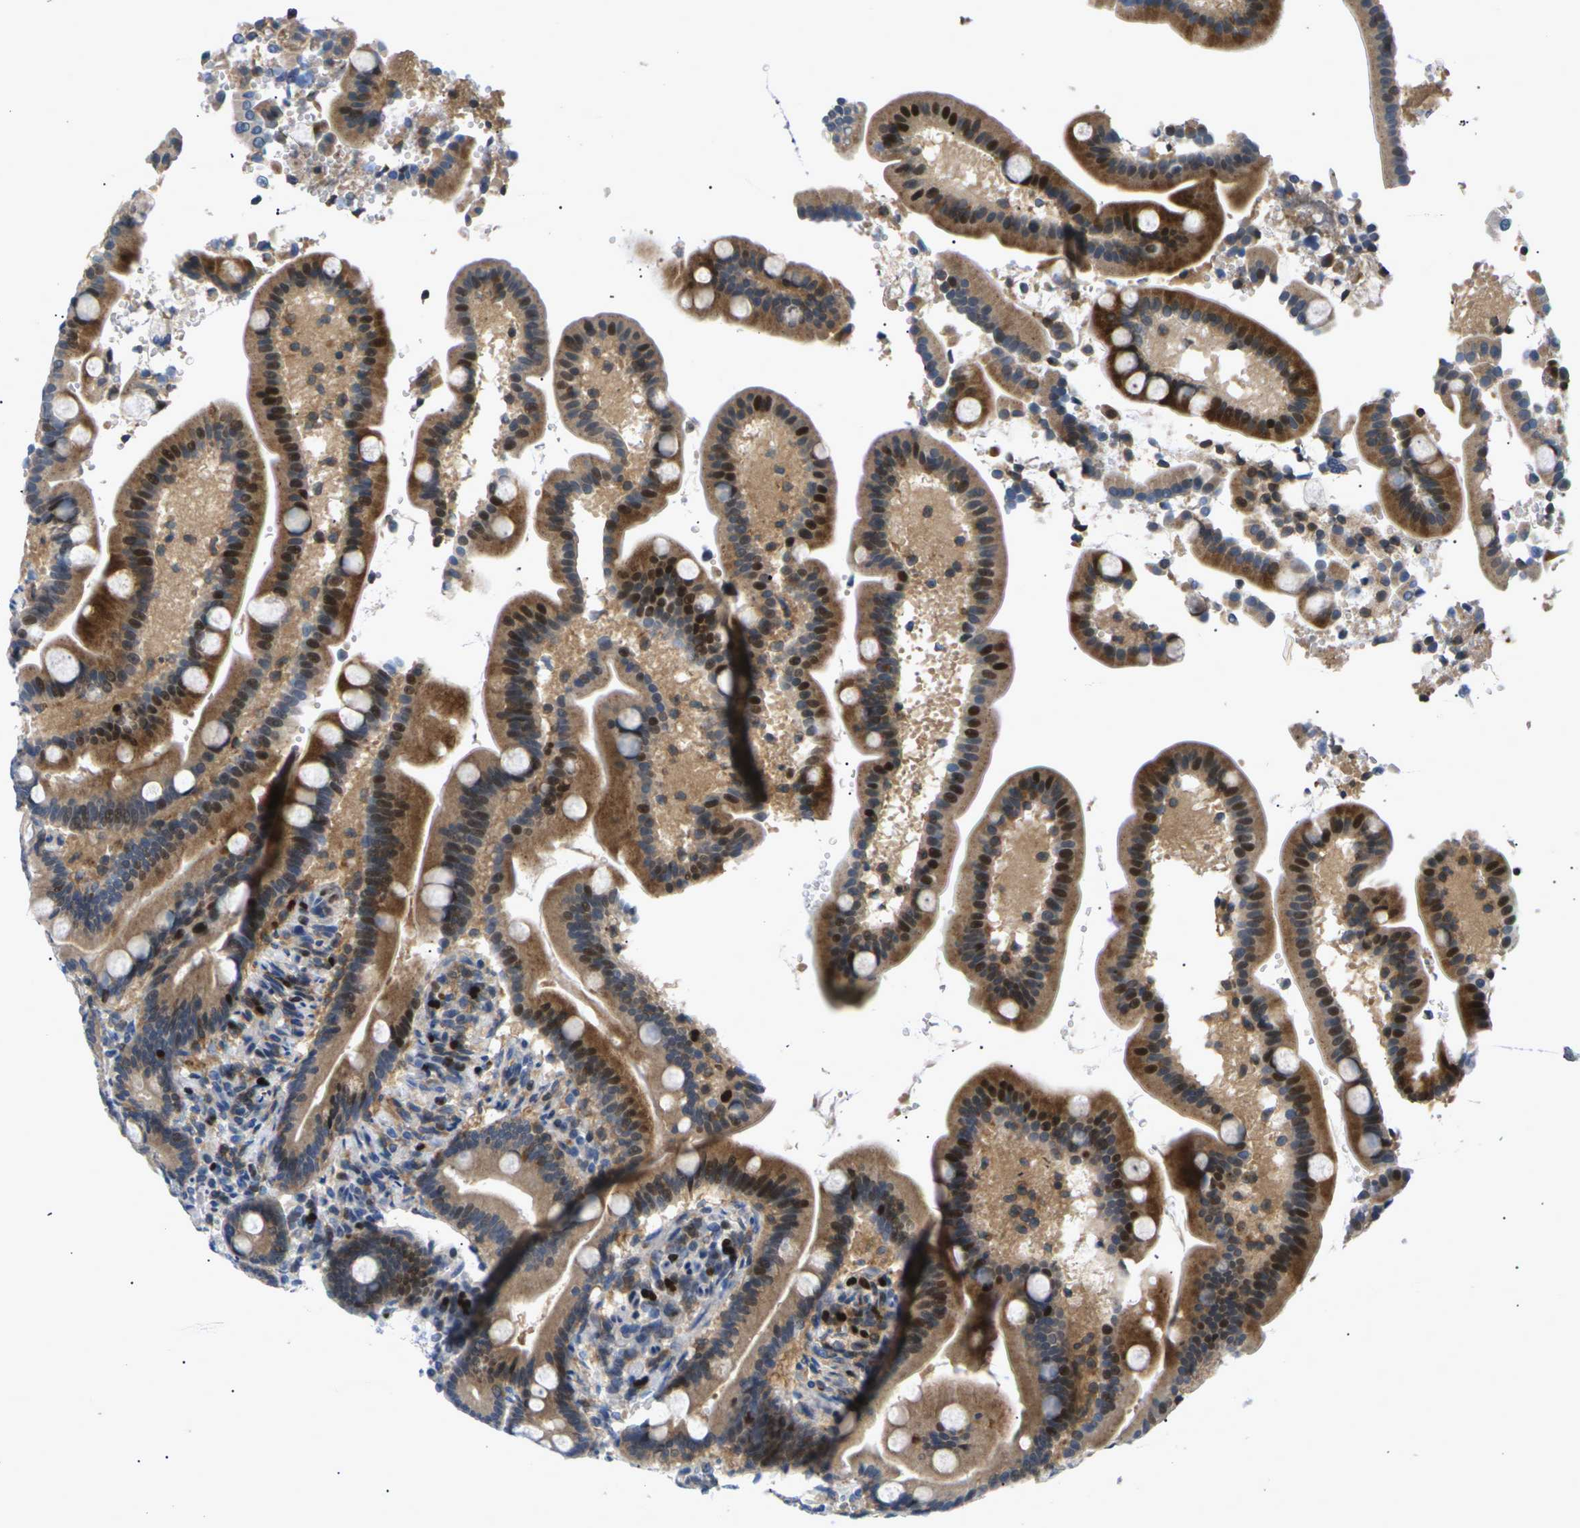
{"staining": {"intensity": "moderate", "quantity": ">75%", "location": "cytoplasmic/membranous,nuclear"}, "tissue": "duodenum", "cell_type": "Glandular cells", "image_type": "normal", "snomed": [{"axis": "morphology", "description": "Normal tissue, NOS"}, {"axis": "topography", "description": "Duodenum"}], "caption": "This photomicrograph exhibits unremarkable duodenum stained with IHC to label a protein in brown. The cytoplasmic/membranous,nuclear of glandular cells show moderate positivity for the protein. Nuclei are counter-stained blue.", "gene": "RPS6KA3", "patient": {"sex": "male", "age": 54}}